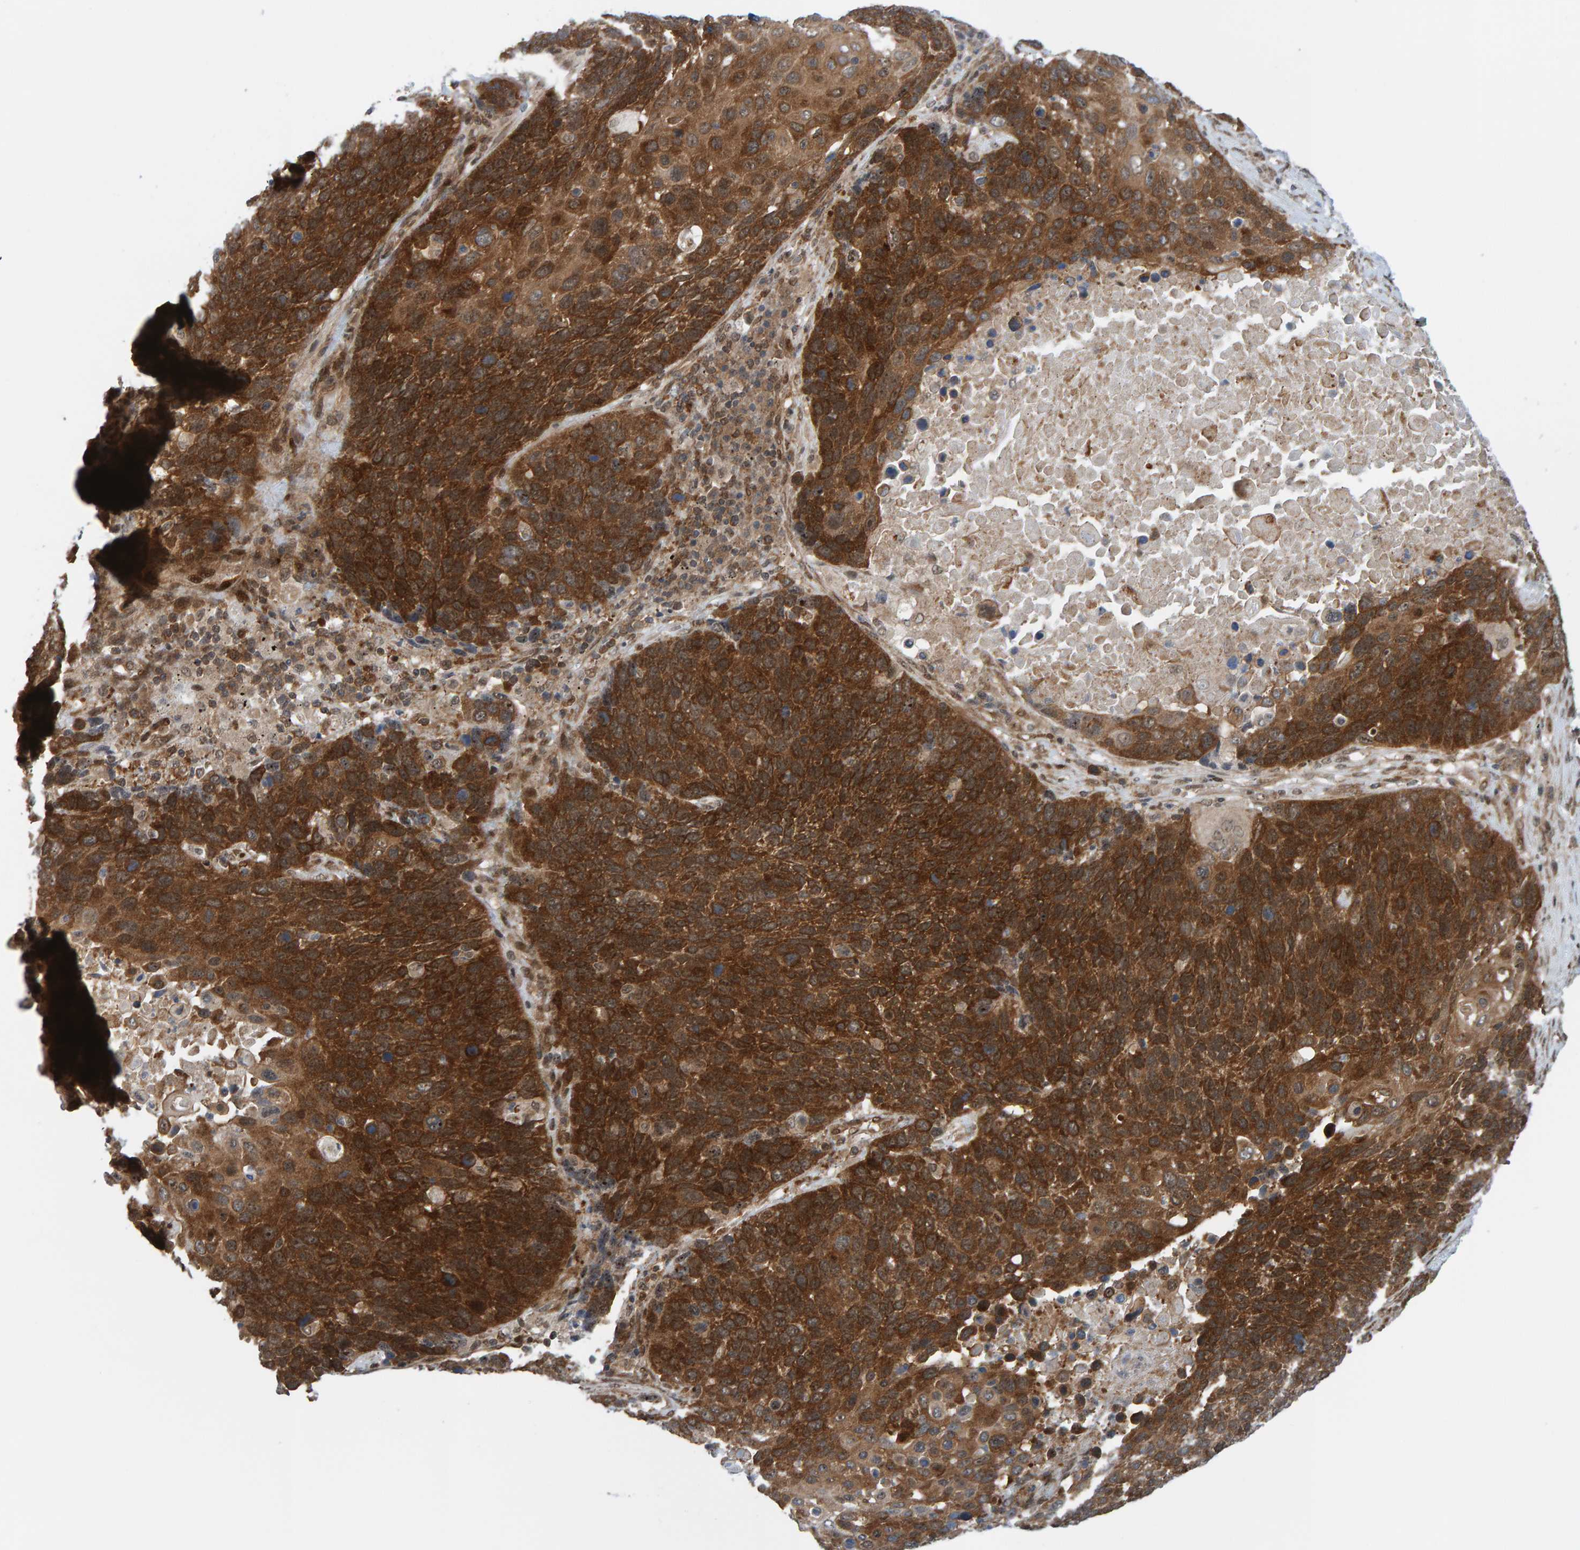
{"staining": {"intensity": "strong", "quantity": ">75%", "location": "cytoplasmic/membranous"}, "tissue": "lung cancer", "cell_type": "Tumor cells", "image_type": "cancer", "snomed": [{"axis": "morphology", "description": "Squamous cell carcinoma, NOS"}, {"axis": "topography", "description": "Lung"}], "caption": "Squamous cell carcinoma (lung) stained with immunohistochemistry demonstrates strong cytoplasmic/membranous positivity in about >75% of tumor cells.", "gene": "ZNF366", "patient": {"sex": "male", "age": 66}}